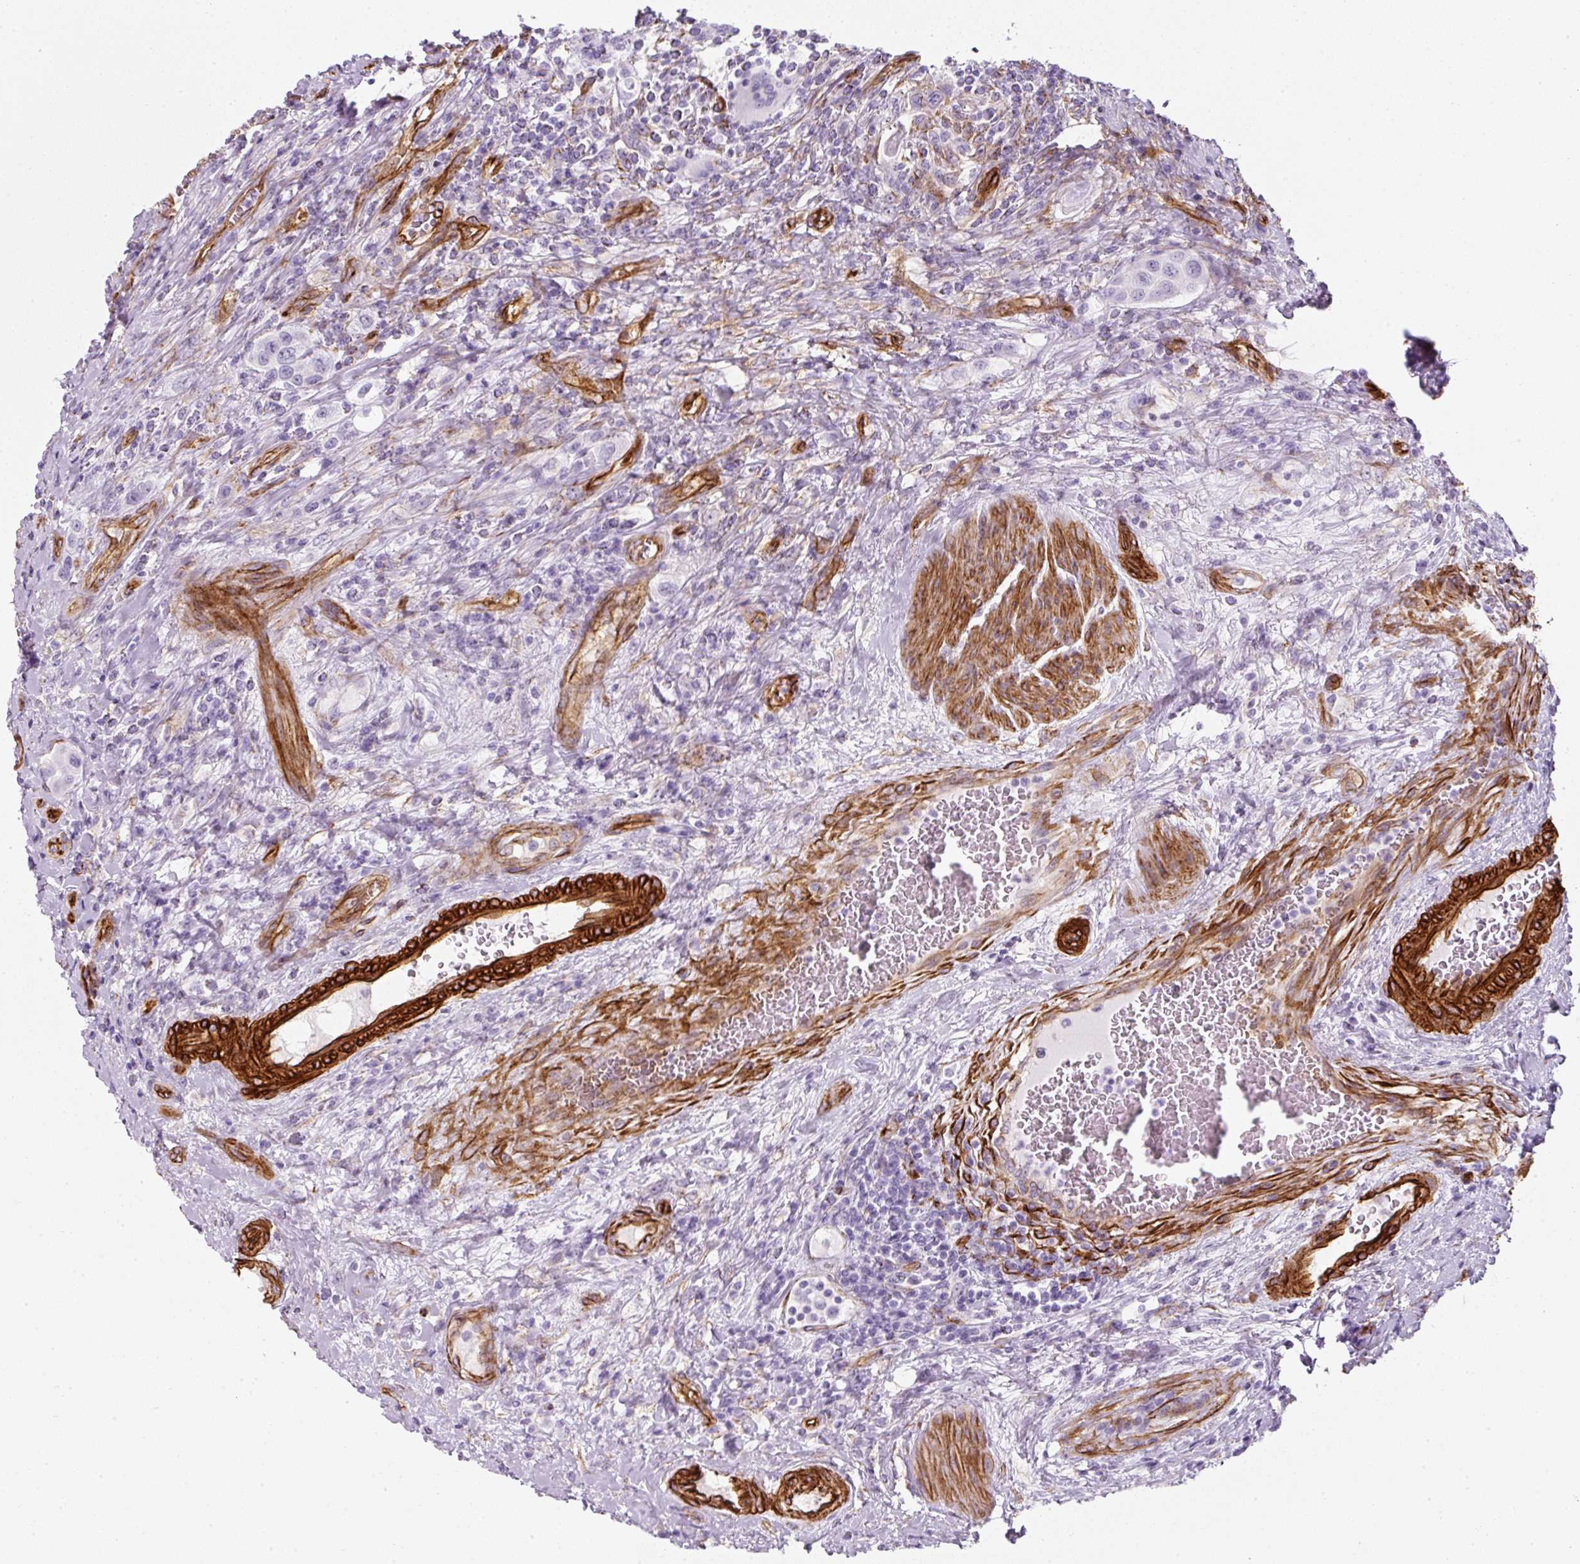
{"staining": {"intensity": "negative", "quantity": "none", "location": "none"}, "tissue": "urothelial cancer", "cell_type": "Tumor cells", "image_type": "cancer", "snomed": [{"axis": "morphology", "description": "Urothelial carcinoma, High grade"}, {"axis": "topography", "description": "Urinary bladder"}], "caption": "Tumor cells show no significant positivity in urothelial carcinoma (high-grade). (Brightfield microscopy of DAB (3,3'-diaminobenzidine) immunohistochemistry at high magnification).", "gene": "CAVIN3", "patient": {"sex": "male", "age": 50}}